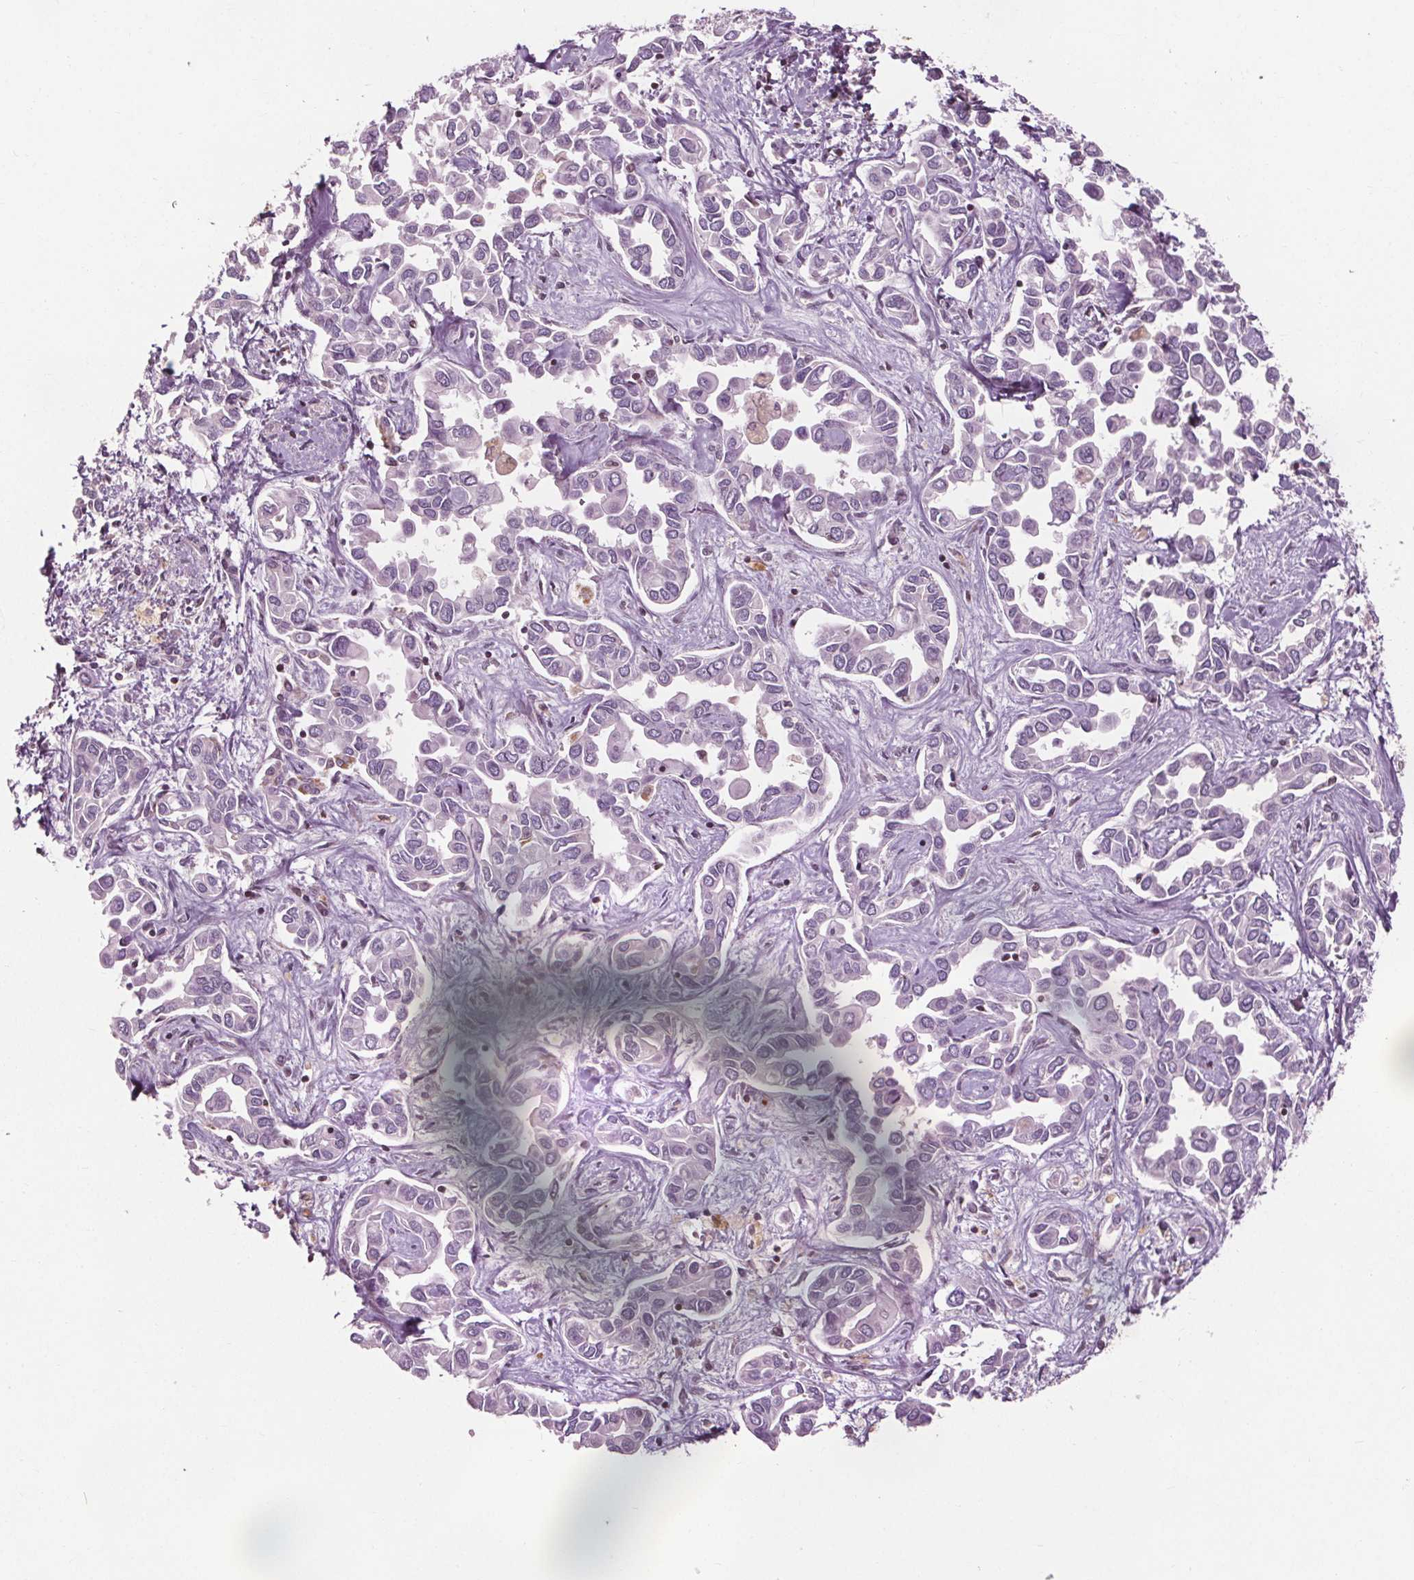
{"staining": {"intensity": "negative", "quantity": "none", "location": "none"}, "tissue": "liver cancer", "cell_type": "Tumor cells", "image_type": "cancer", "snomed": [{"axis": "morphology", "description": "Cholangiocarcinoma"}, {"axis": "topography", "description": "Liver"}], "caption": "Micrograph shows no protein staining in tumor cells of cholangiocarcinoma (liver) tissue.", "gene": "LFNG", "patient": {"sex": "female", "age": 64}}